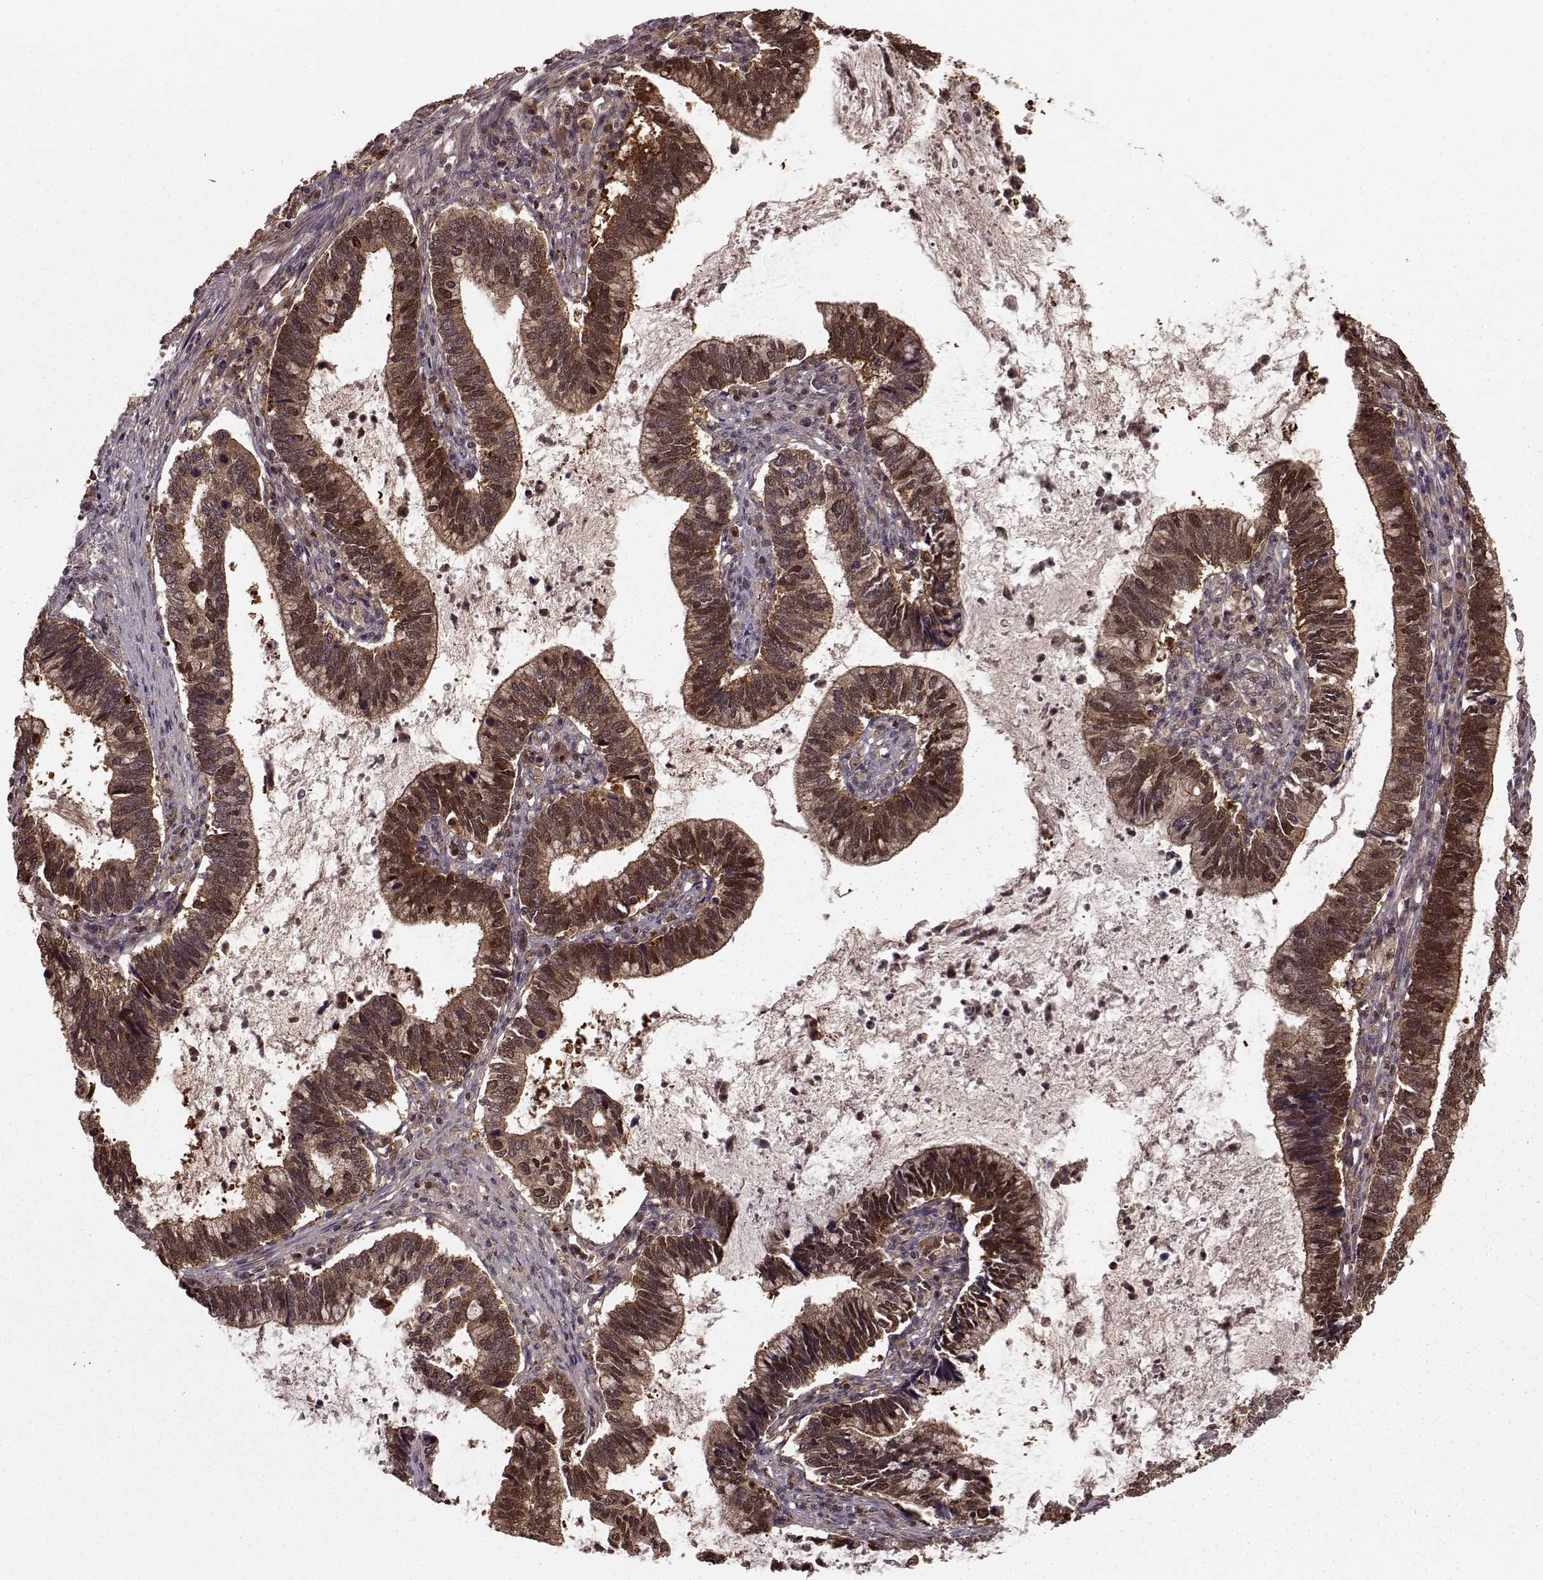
{"staining": {"intensity": "strong", "quantity": ">75%", "location": "cytoplasmic/membranous,nuclear"}, "tissue": "cervical cancer", "cell_type": "Tumor cells", "image_type": "cancer", "snomed": [{"axis": "morphology", "description": "Adenocarcinoma, NOS"}, {"axis": "topography", "description": "Cervix"}], "caption": "A high-resolution photomicrograph shows immunohistochemistry staining of adenocarcinoma (cervical), which exhibits strong cytoplasmic/membranous and nuclear positivity in about >75% of tumor cells.", "gene": "GSS", "patient": {"sex": "female", "age": 42}}